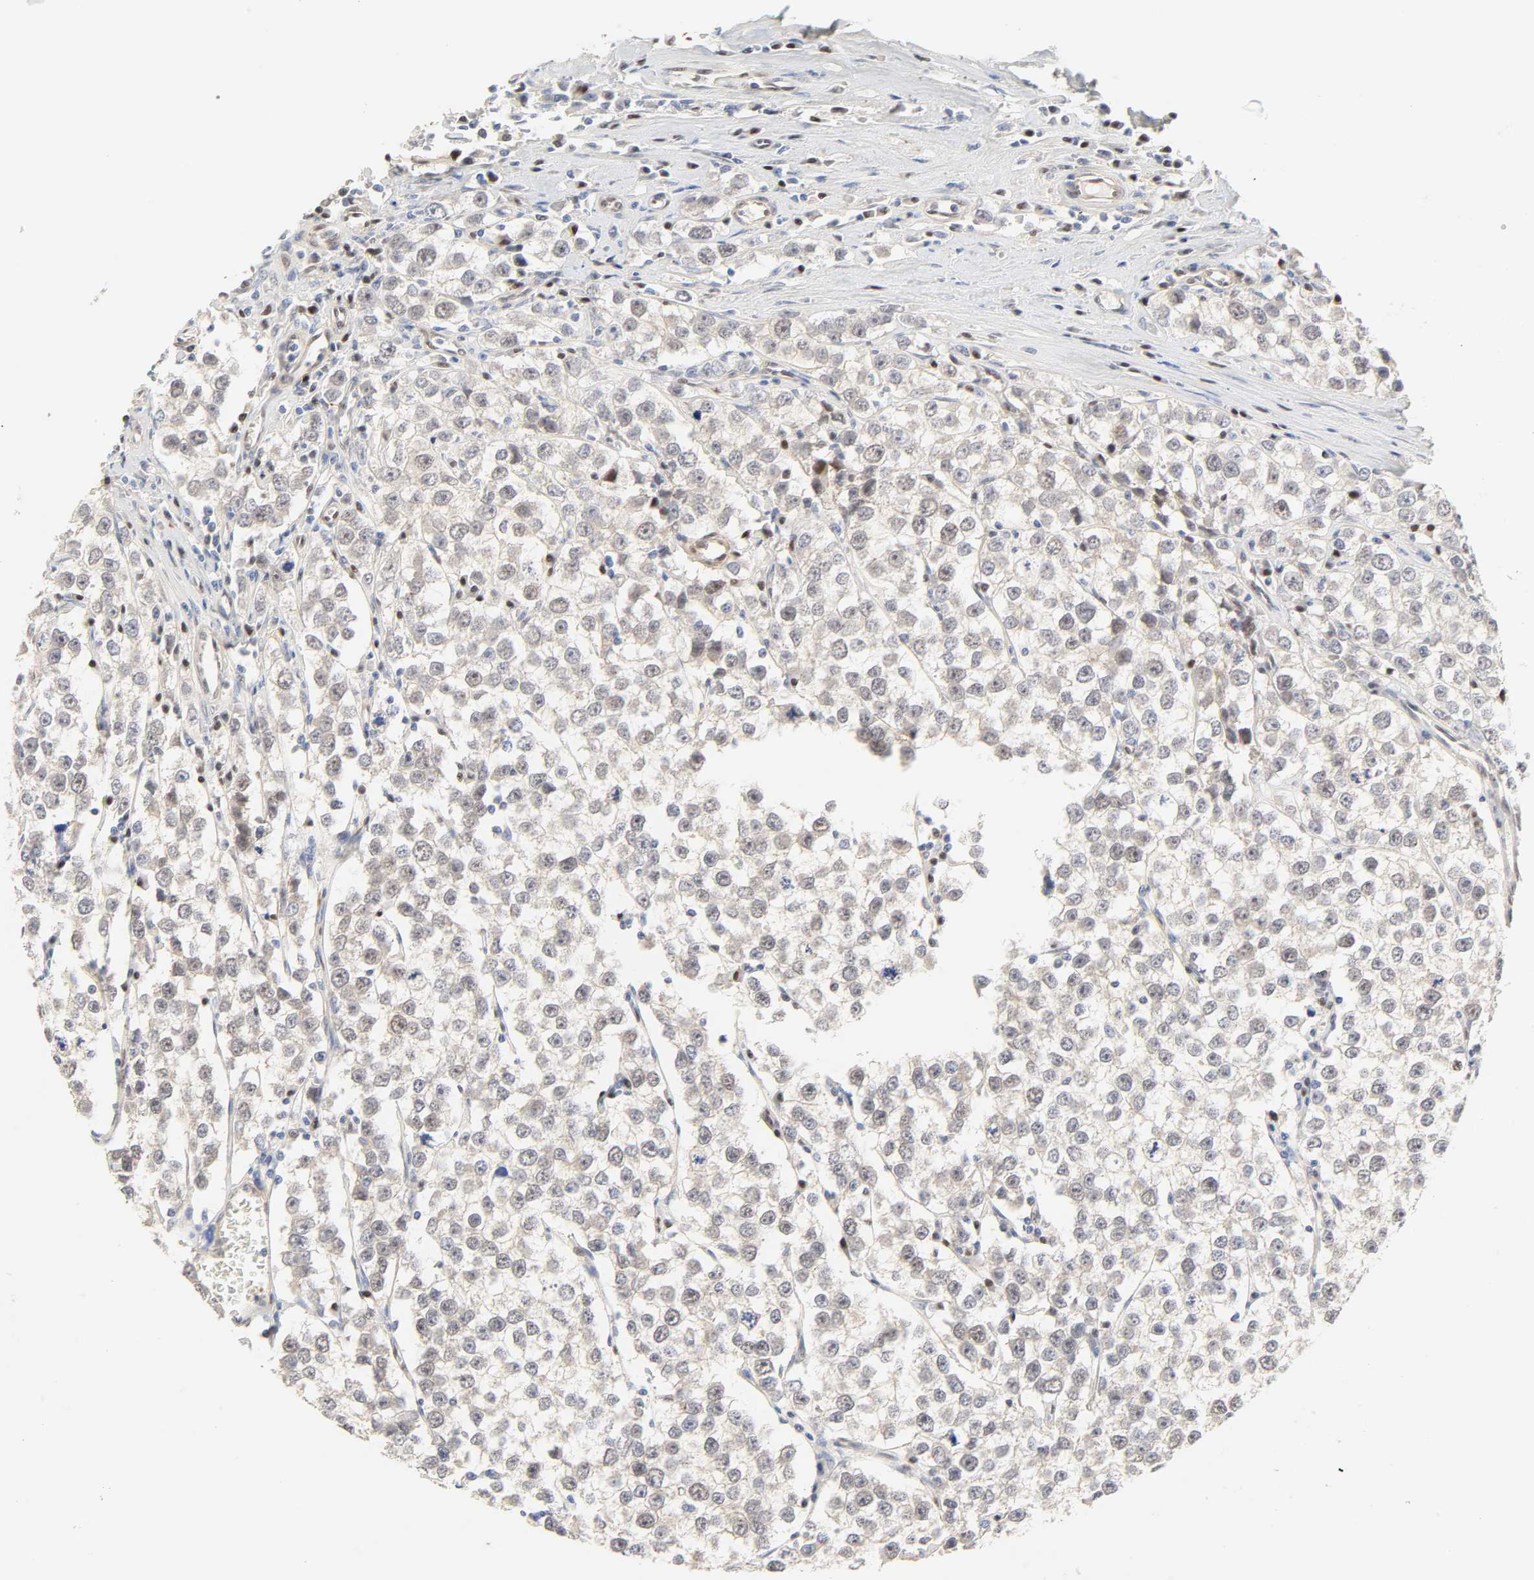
{"staining": {"intensity": "negative", "quantity": "none", "location": "none"}, "tissue": "testis cancer", "cell_type": "Tumor cells", "image_type": "cancer", "snomed": [{"axis": "morphology", "description": "Seminoma, NOS"}, {"axis": "morphology", "description": "Carcinoma, Embryonal, NOS"}, {"axis": "topography", "description": "Testis"}], "caption": "Human seminoma (testis) stained for a protein using immunohistochemistry (IHC) displays no staining in tumor cells.", "gene": "BORCS8-MEF2B", "patient": {"sex": "male", "age": 52}}